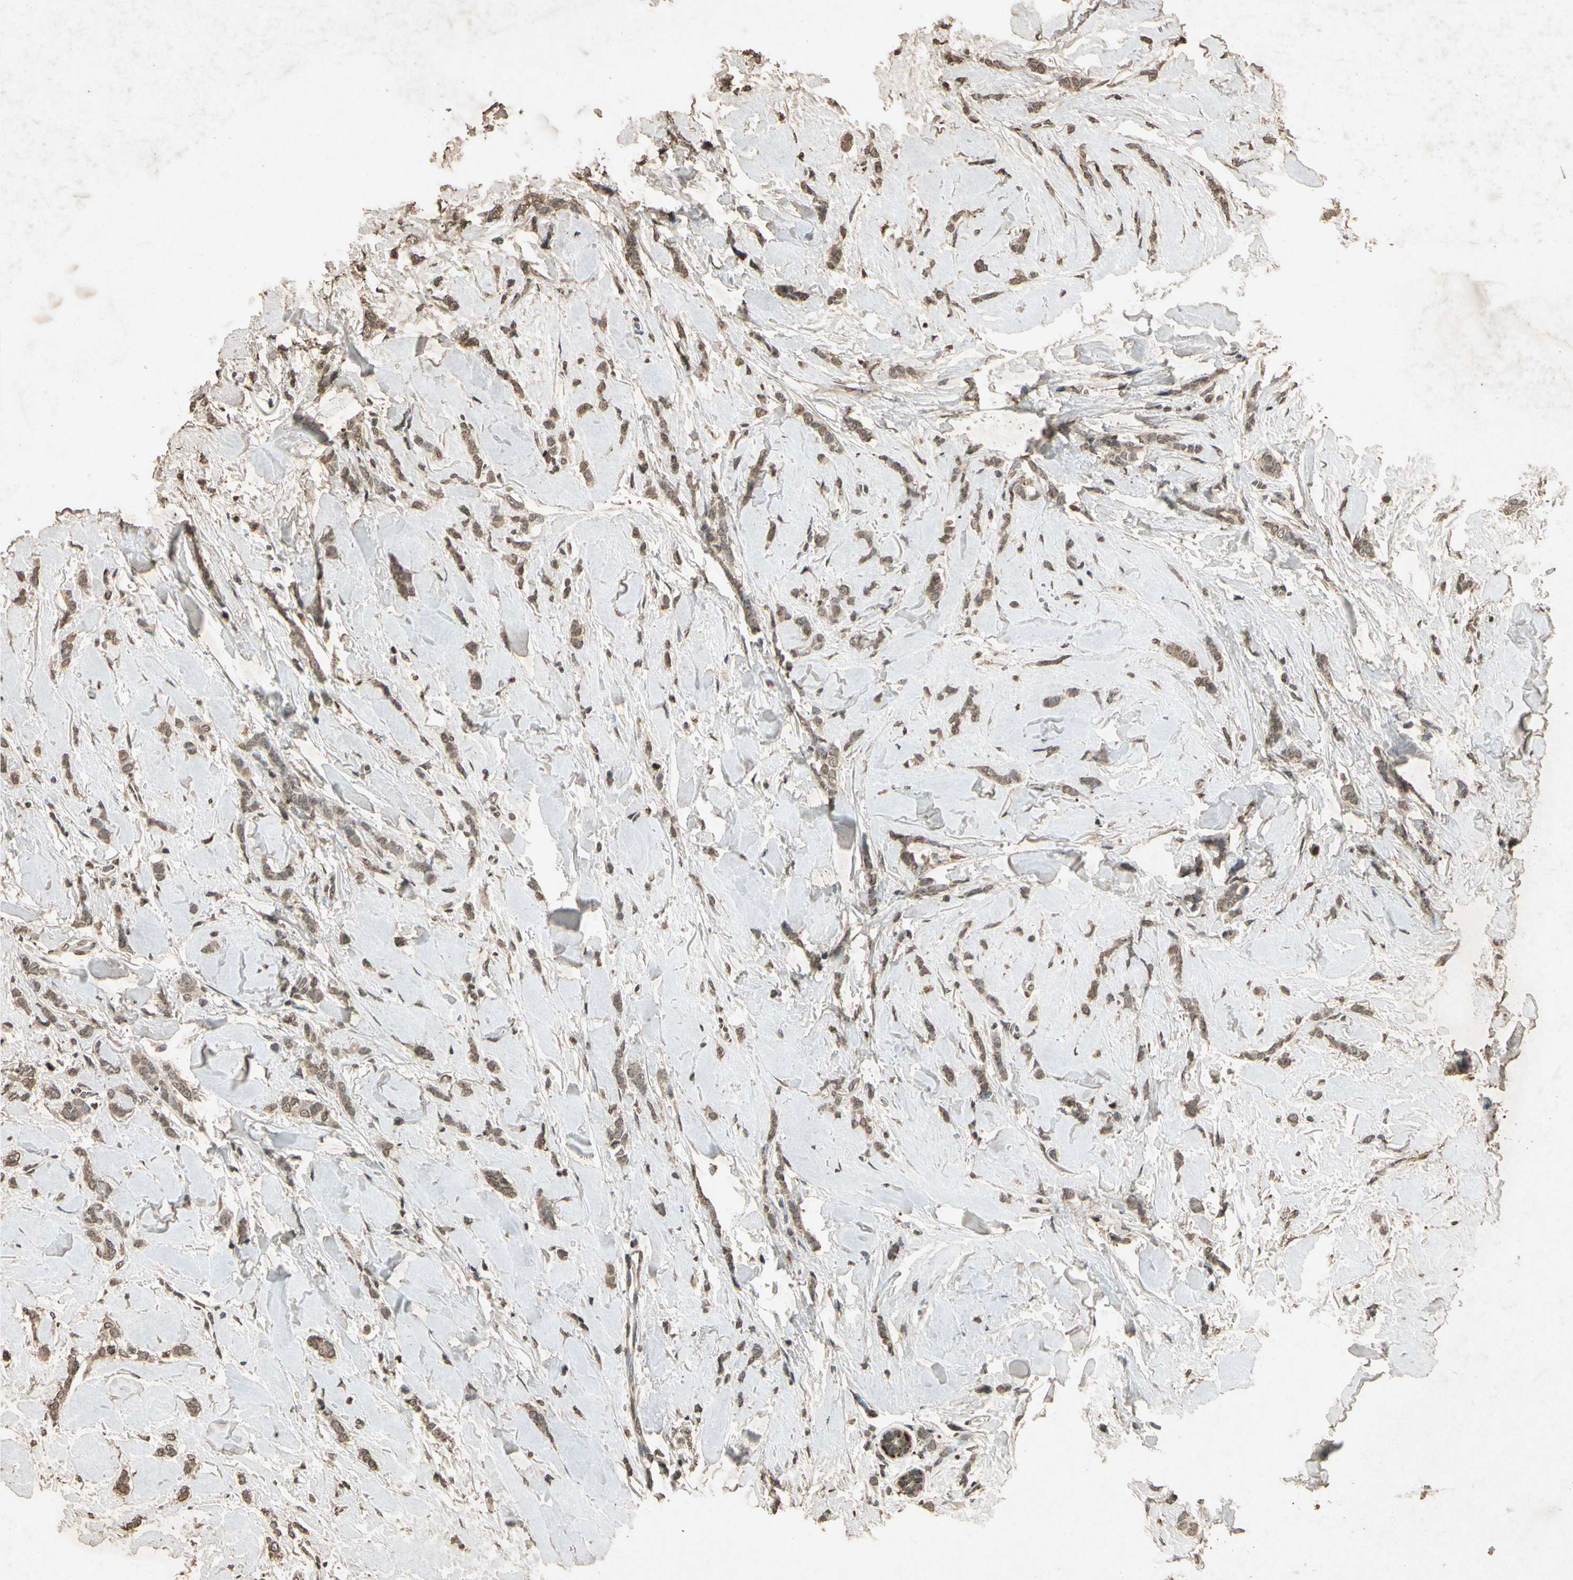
{"staining": {"intensity": "weak", "quantity": ">75%", "location": "cytoplasmic/membranous,nuclear"}, "tissue": "breast cancer", "cell_type": "Tumor cells", "image_type": "cancer", "snomed": [{"axis": "morphology", "description": "Lobular carcinoma"}, {"axis": "topography", "description": "Skin"}, {"axis": "topography", "description": "Breast"}], "caption": "Immunohistochemistry (IHC) (DAB) staining of lobular carcinoma (breast) demonstrates weak cytoplasmic/membranous and nuclear protein expression in about >75% of tumor cells.", "gene": "GC", "patient": {"sex": "female", "age": 46}}